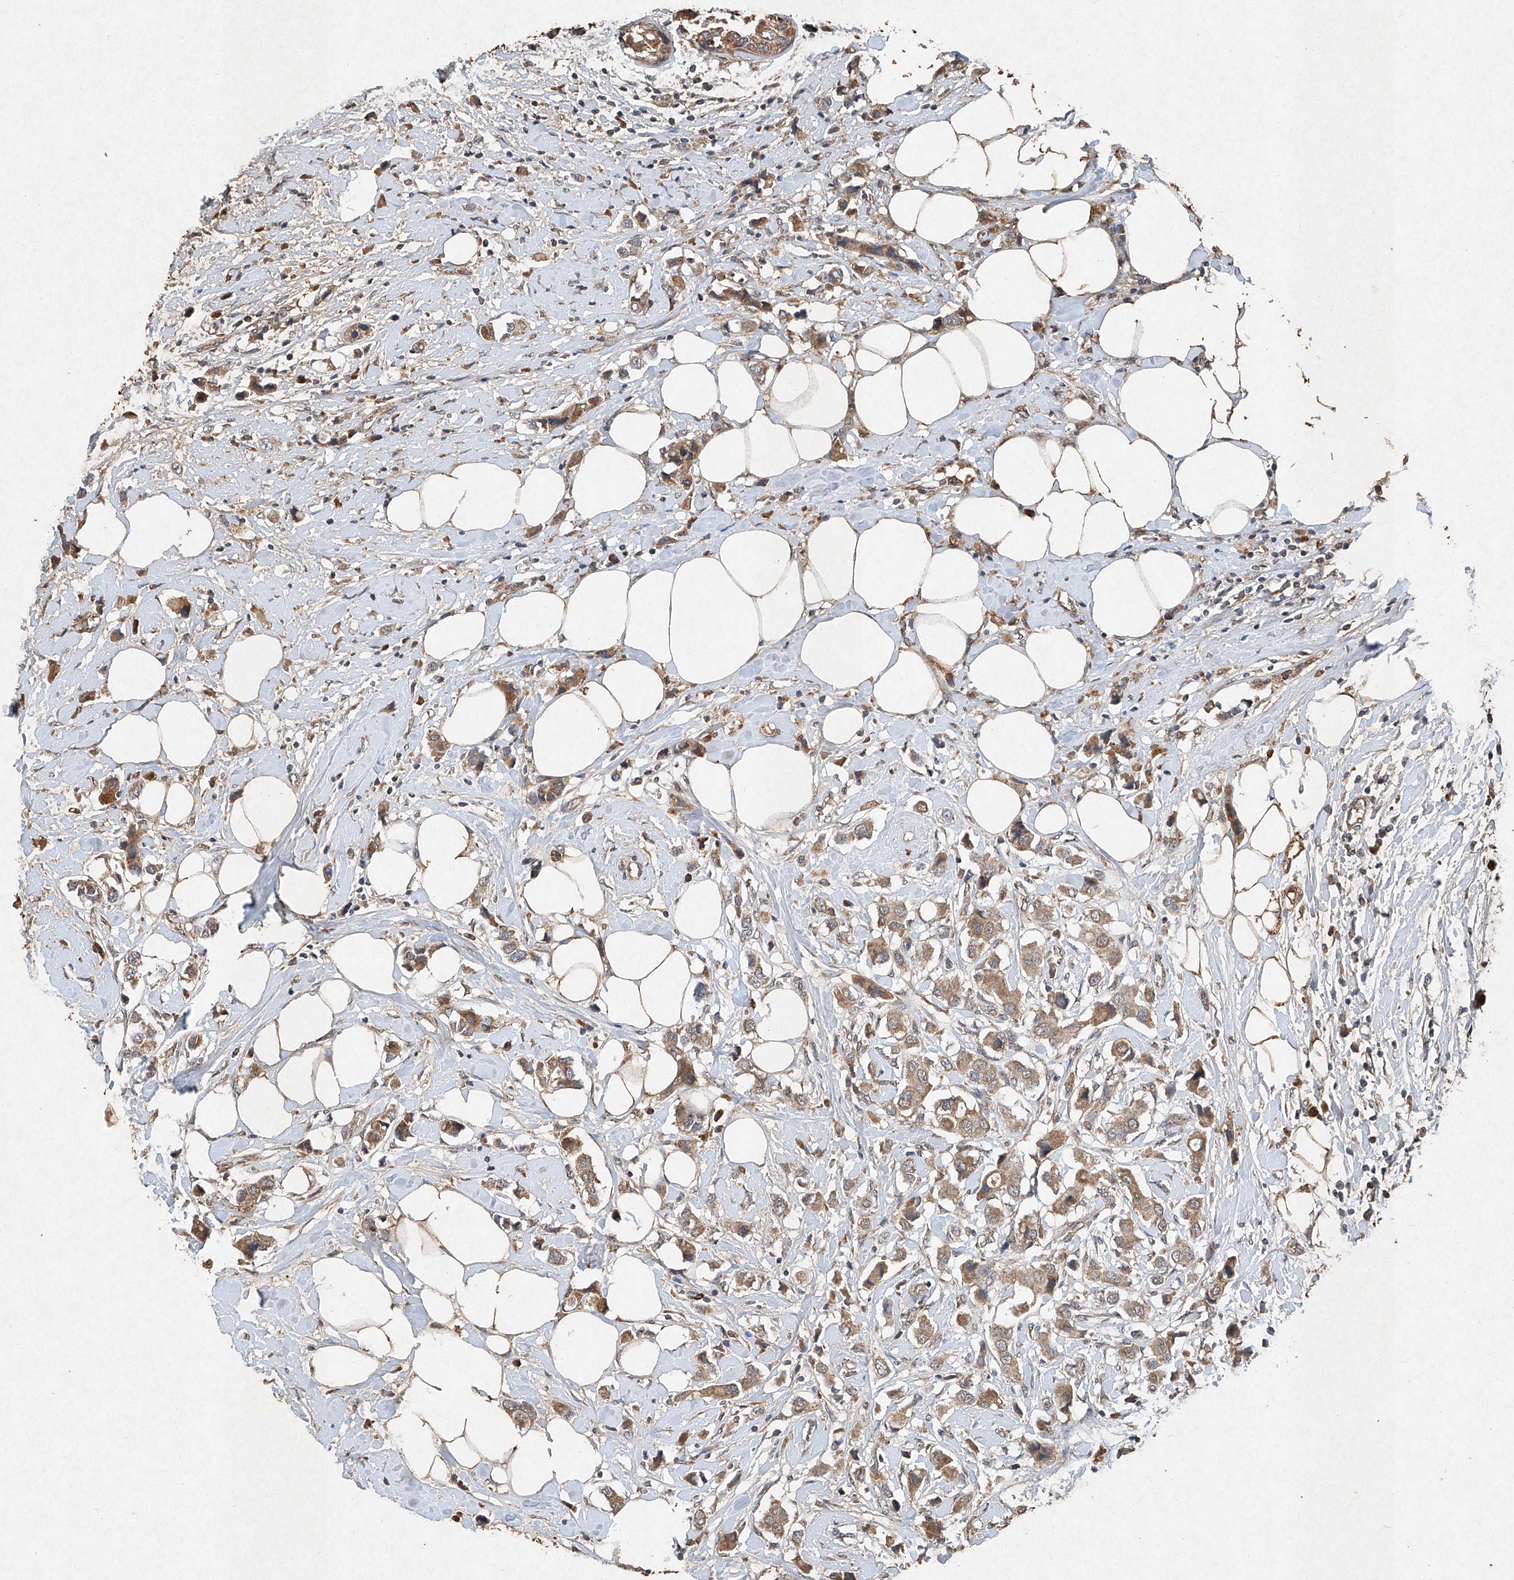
{"staining": {"intensity": "moderate", "quantity": ">75%", "location": "cytoplasmic/membranous"}, "tissue": "breast cancer", "cell_type": "Tumor cells", "image_type": "cancer", "snomed": [{"axis": "morphology", "description": "Normal tissue, NOS"}, {"axis": "morphology", "description": "Duct carcinoma"}, {"axis": "topography", "description": "Breast"}], "caption": "Immunohistochemical staining of breast intraductal carcinoma demonstrates moderate cytoplasmic/membranous protein expression in approximately >75% of tumor cells. Using DAB (brown) and hematoxylin (blue) stains, captured at high magnification using brightfield microscopy.", "gene": "STK3", "patient": {"sex": "female", "age": 50}}